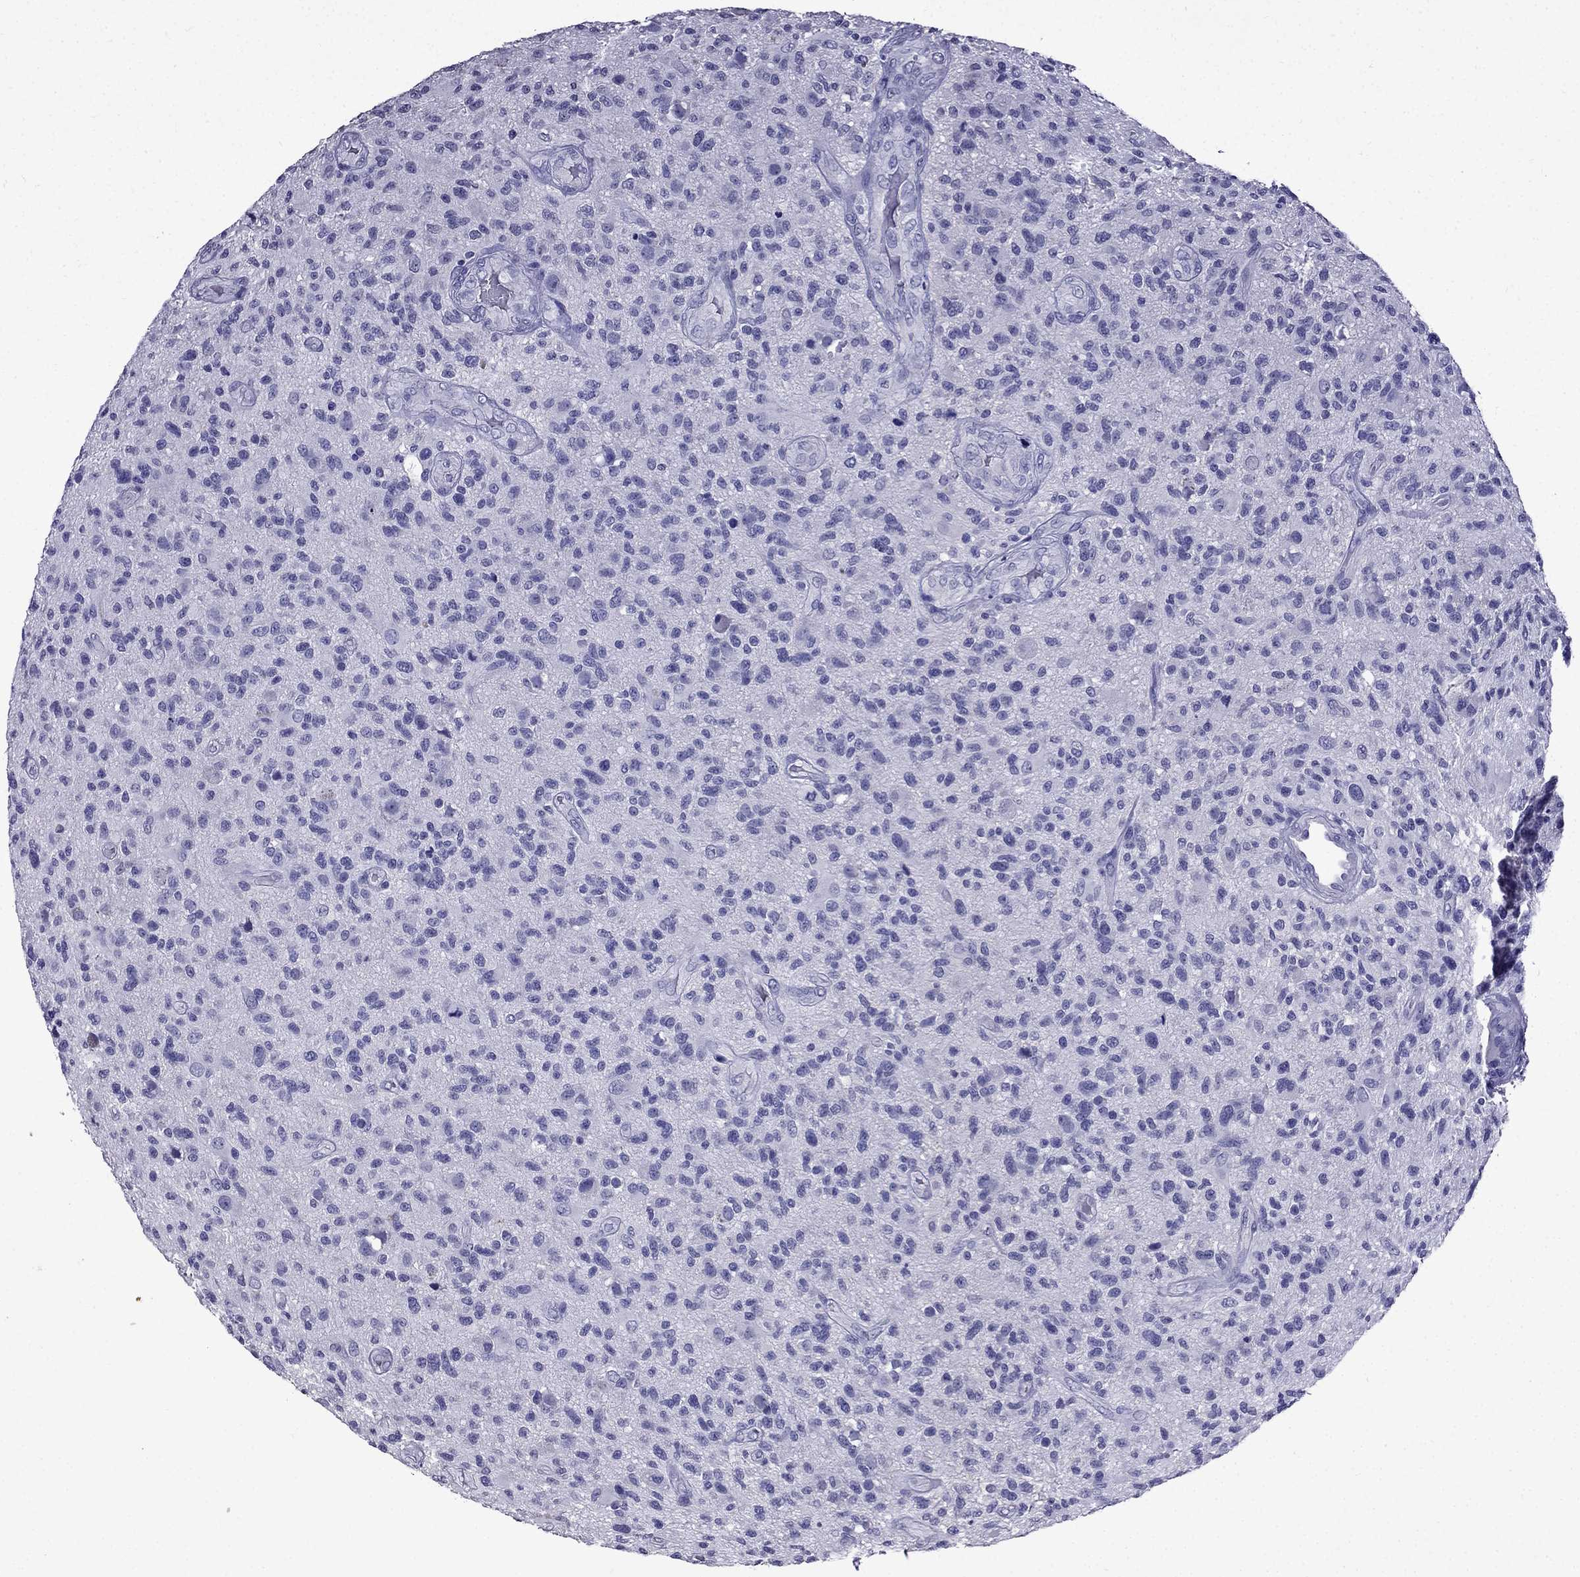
{"staining": {"intensity": "negative", "quantity": "none", "location": "none"}, "tissue": "glioma", "cell_type": "Tumor cells", "image_type": "cancer", "snomed": [{"axis": "morphology", "description": "Glioma, malignant, High grade"}, {"axis": "topography", "description": "Brain"}], "caption": "The histopathology image shows no significant positivity in tumor cells of glioma.", "gene": "DNAH17", "patient": {"sex": "male", "age": 47}}